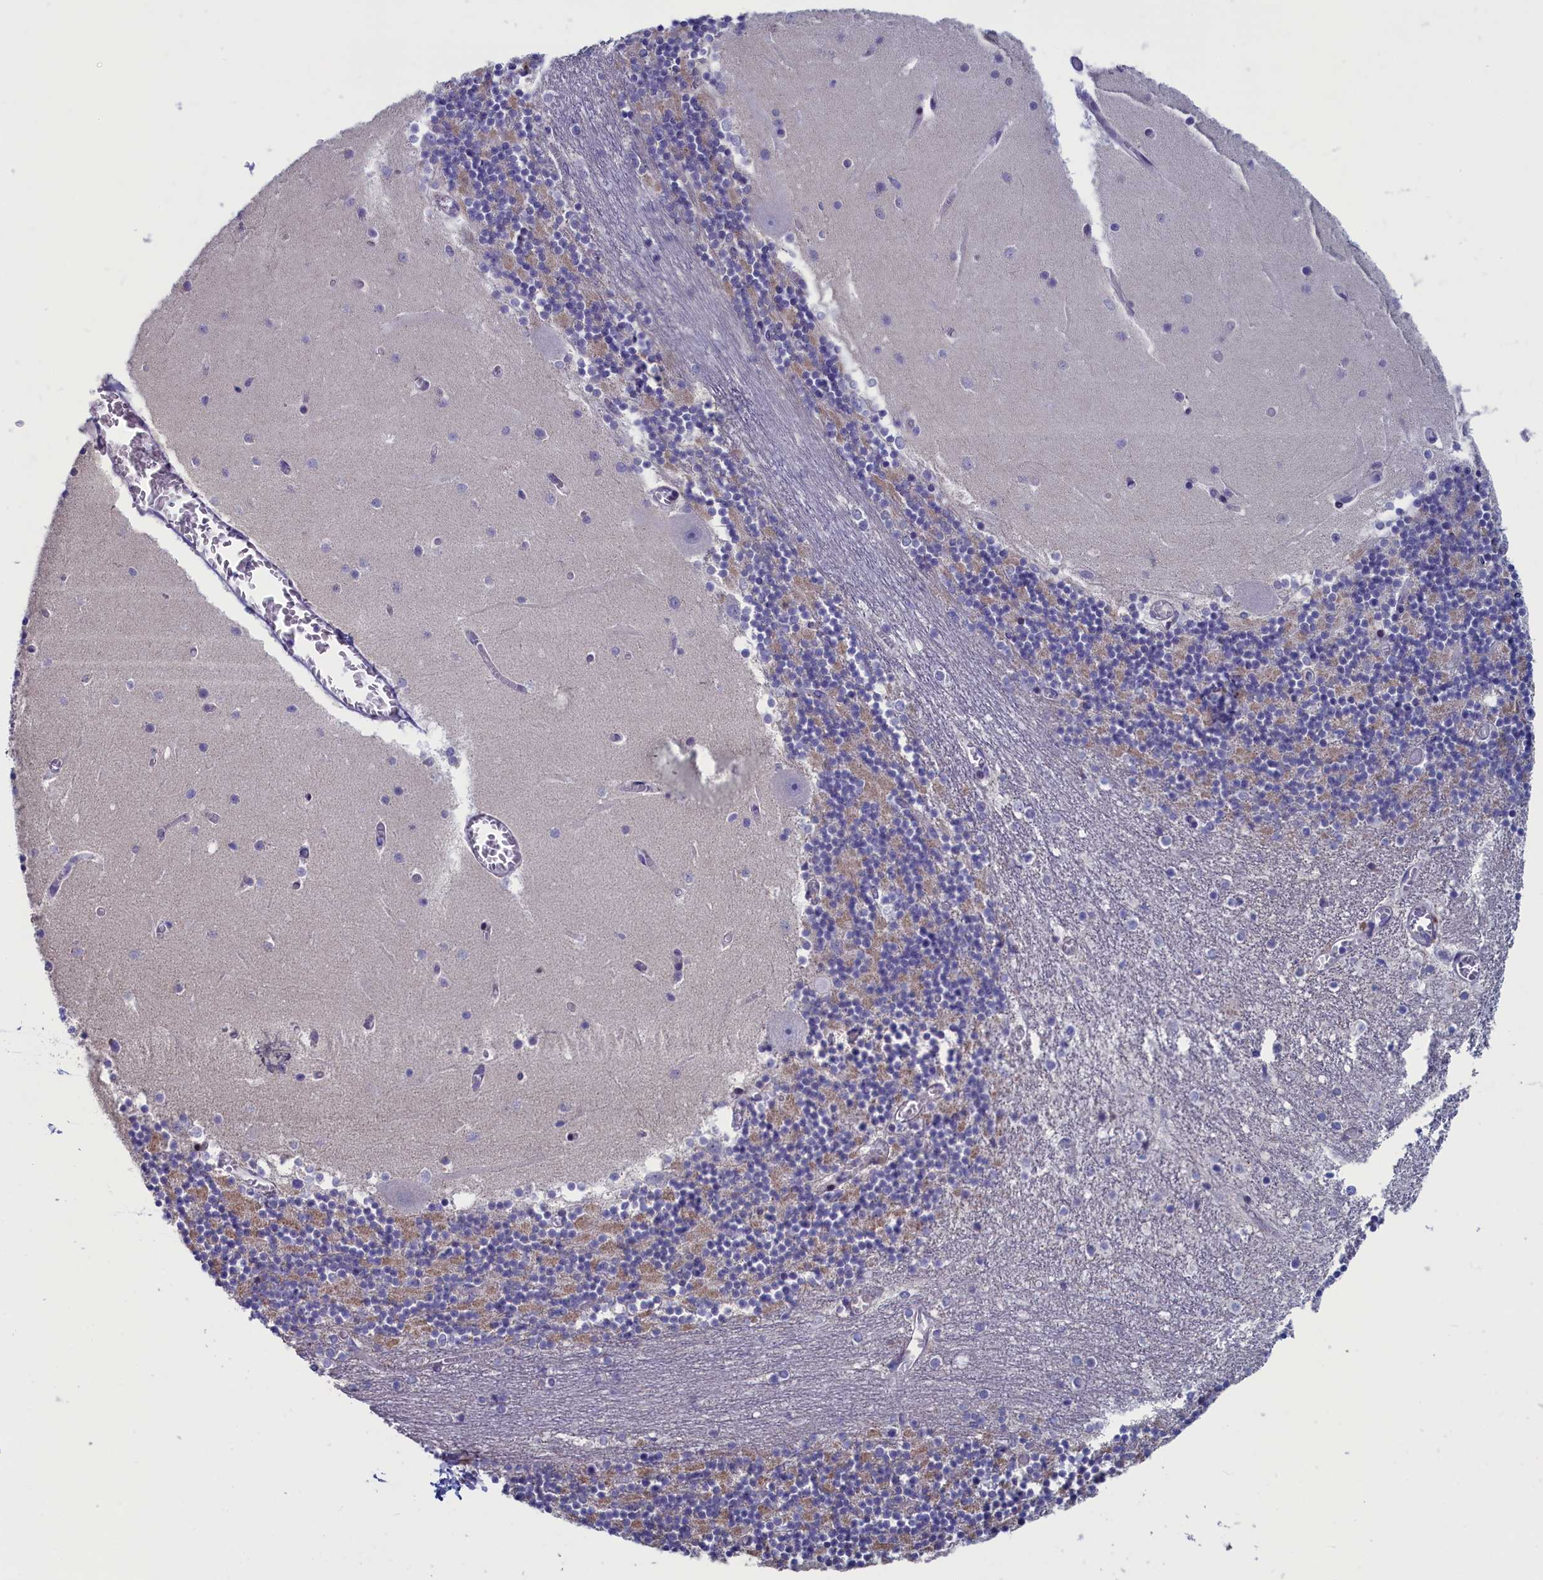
{"staining": {"intensity": "weak", "quantity": "25%-75%", "location": "cytoplasmic/membranous"}, "tissue": "cerebellum", "cell_type": "Cells in granular layer", "image_type": "normal", "snomed": [{"axis": "morphology", "description": "Normal tissue, NOS"}, {"axis": "topography", "description": "Cerebellum"}], "caption": "Cells in granular layer exhibit weak cytoplasmic/membranous positivity in about 25%-75% of cells in normal cerebellum. (Brightfield microscopy of DAB IHC at high magnification).", "gene": "NIBAN3", "patient": {"sex": "female", "age": 28}}